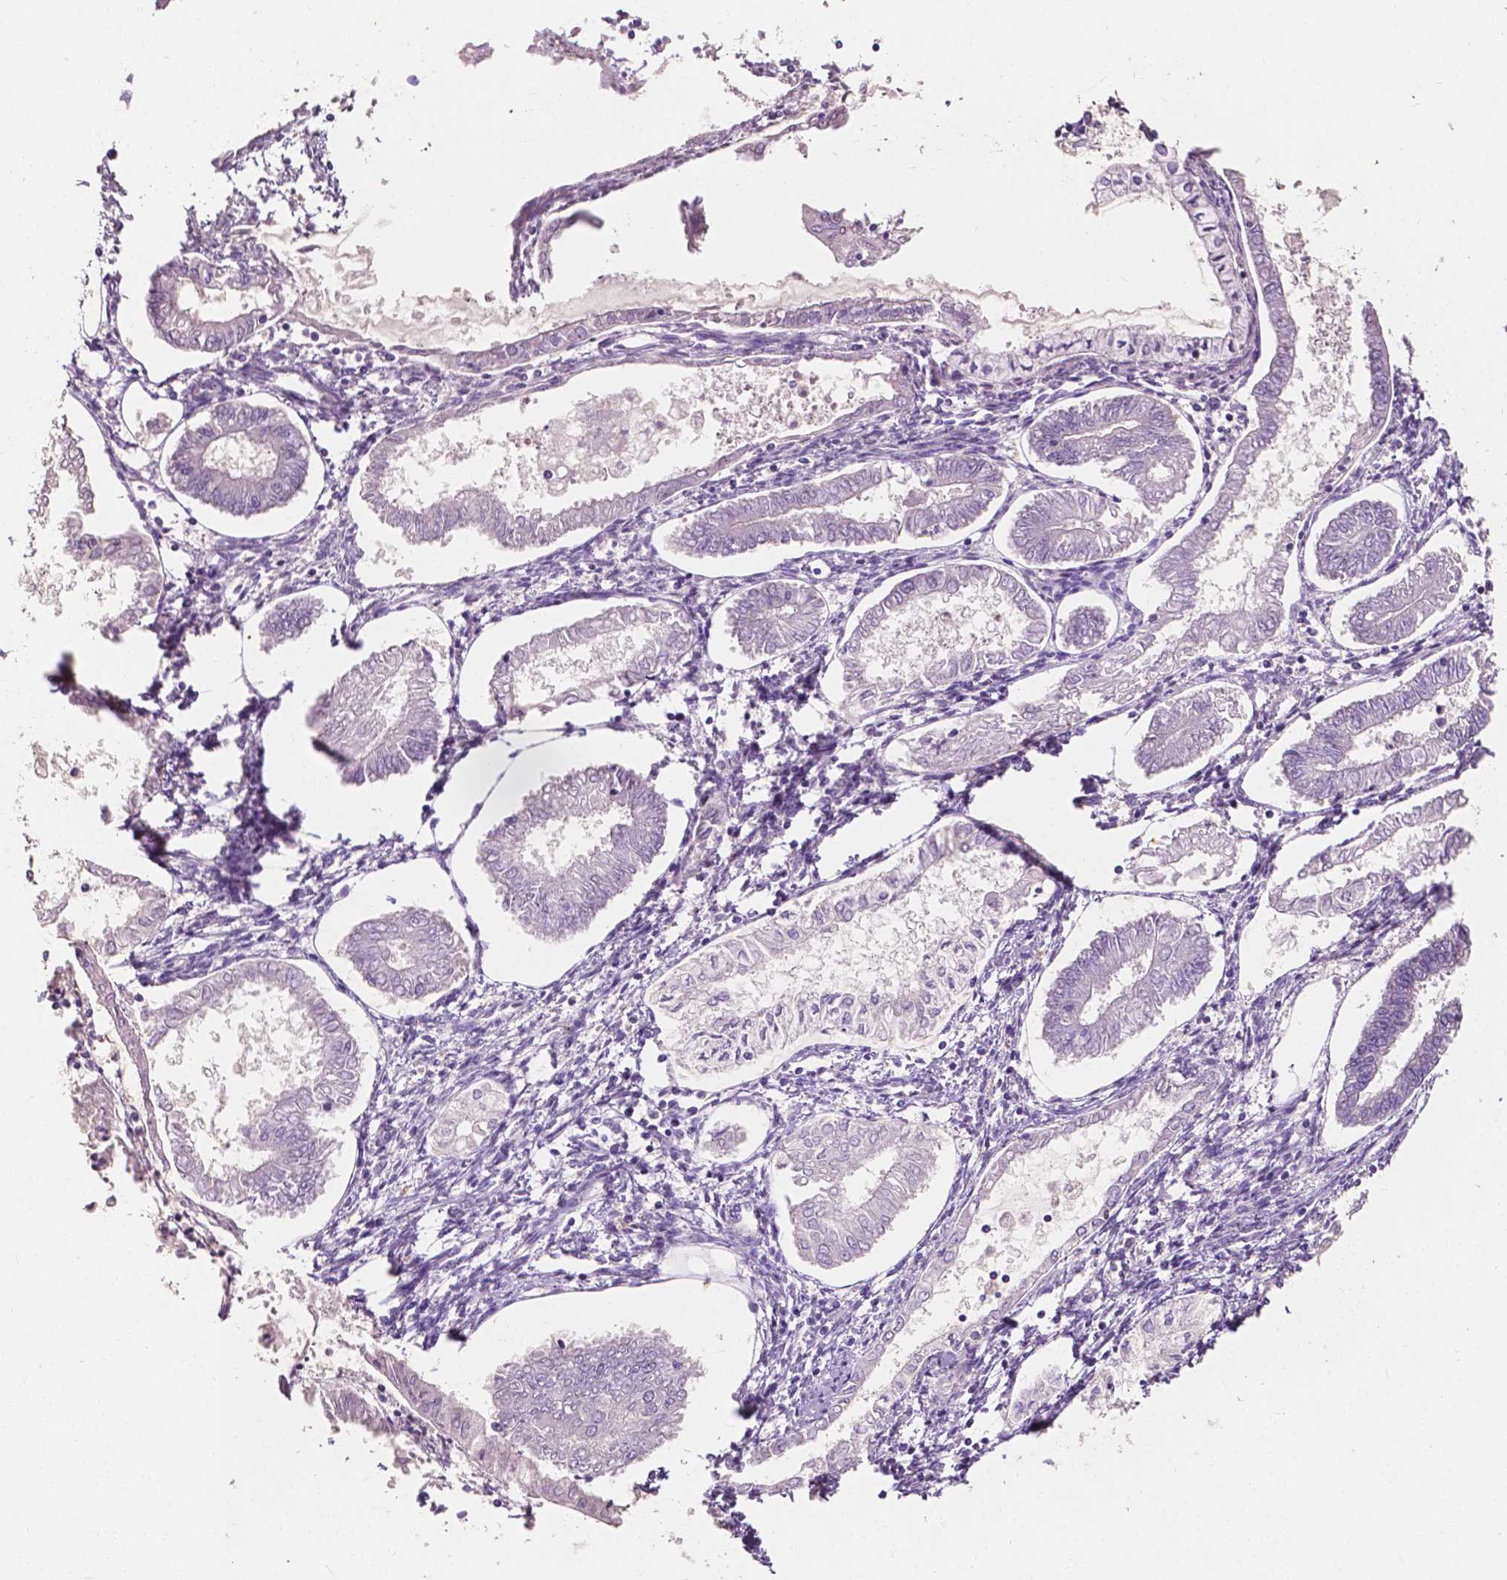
{"staining": {"intensity": "negative", "quantity": "none", "location": "none"}, "tissue": "endometrial cancer", "cell_type": "Tumor cells", "image_type": "cancer", "snomed": [{"axis": "morphology", "description": "Adenocarcinoma, NOS"}, {"axis": "topography", "description": "Endometrium"}], "caption": "The IHC micrograph has no significant positivity in tumor cells of endometrial cancer tissue.", "gene": "TAL1", "patient": {"sex": "female", "age": 68}}